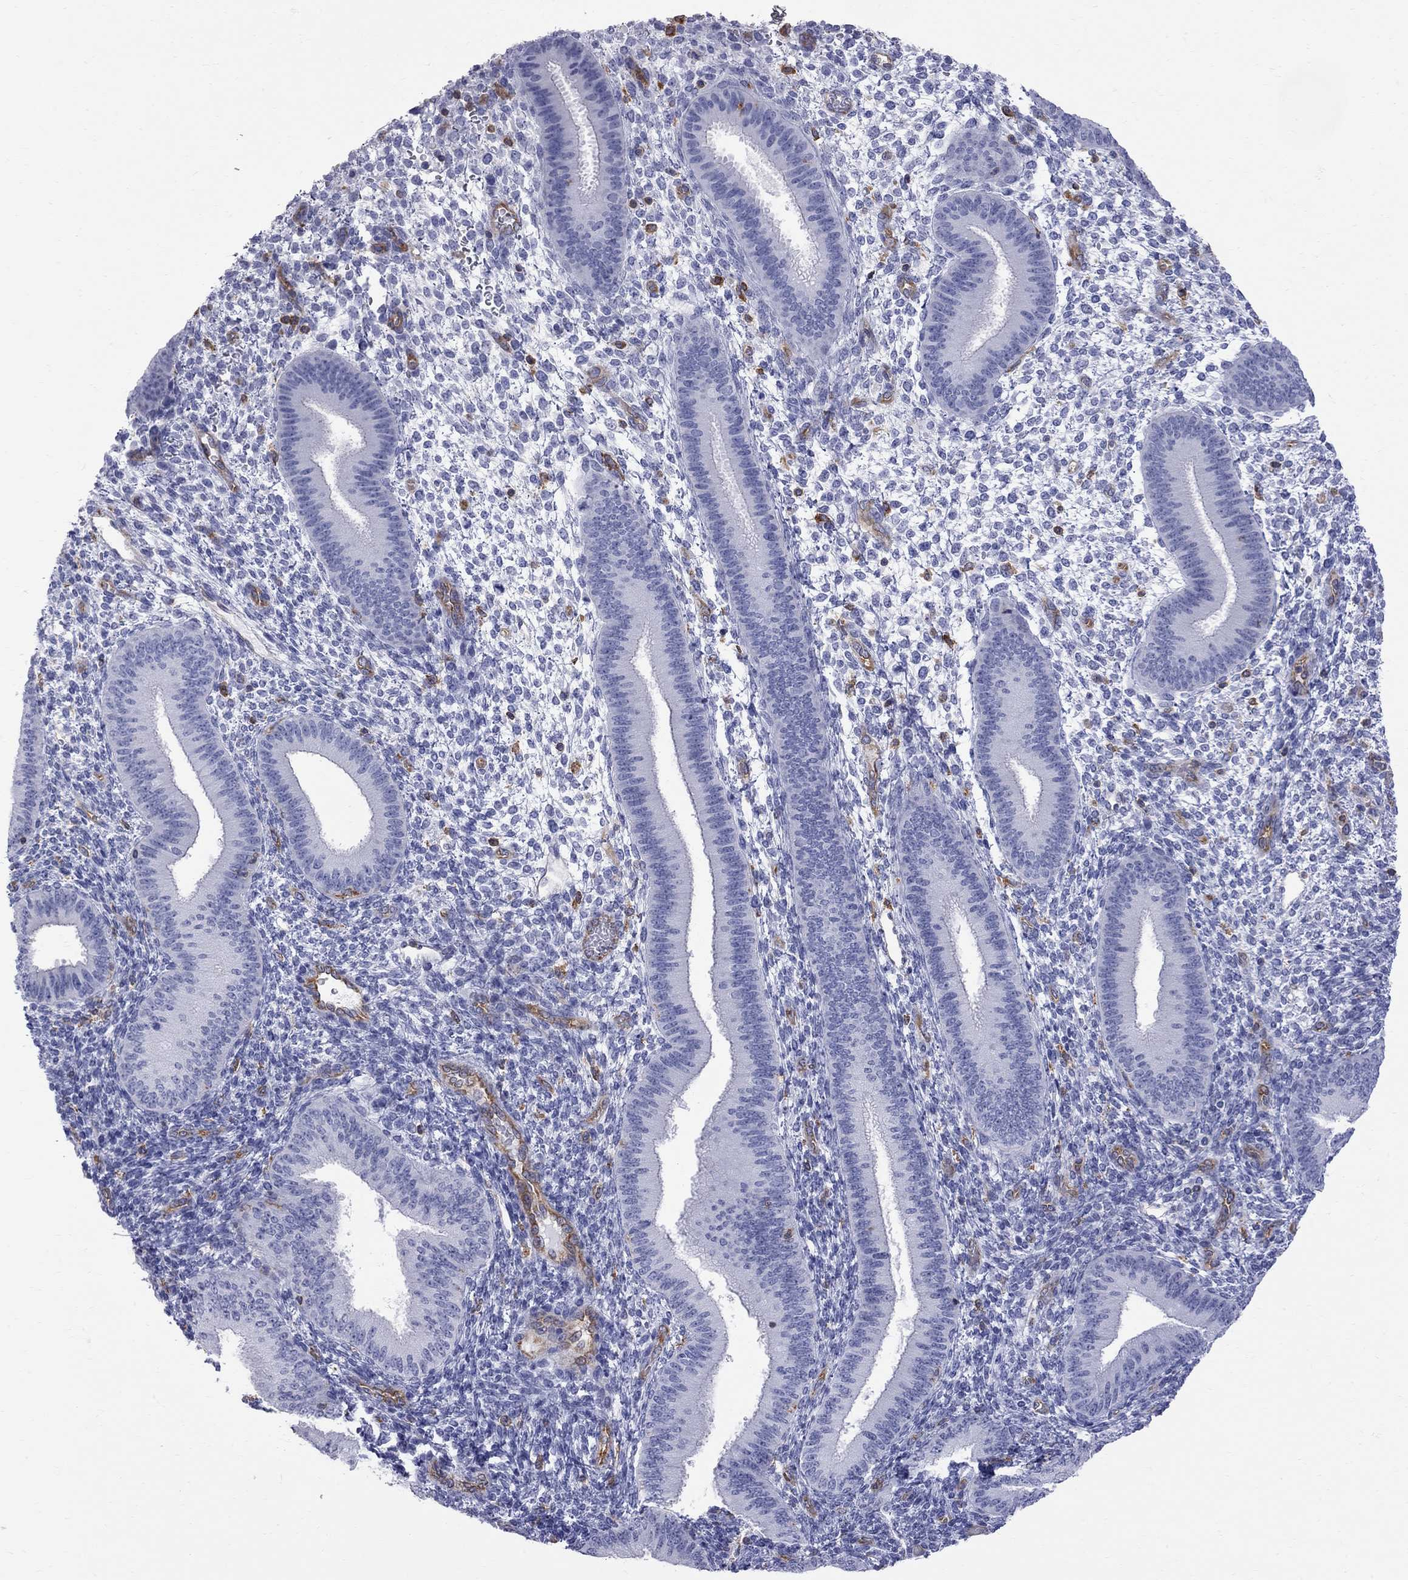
{"staining": {"intensity": "negative", "quantity": "none", "location": "none"}, "tissue": "endometrium", "cell_type": "Cells in endometrial stroma", "image_type": "normal", "snomed": [{"axis": "morphology", "description": "Normal tissue, NOS"}, {"axis": "topography", "description": "Endometrium"}], "caption": "DAB (3,3'-diaminobenzidine) immunohistochemical staining of normal human endometrium displays no significant expression in cells in endometrial stroma.", "gene": "ABI3", "patient": {"sex": "female", "age": 39}}